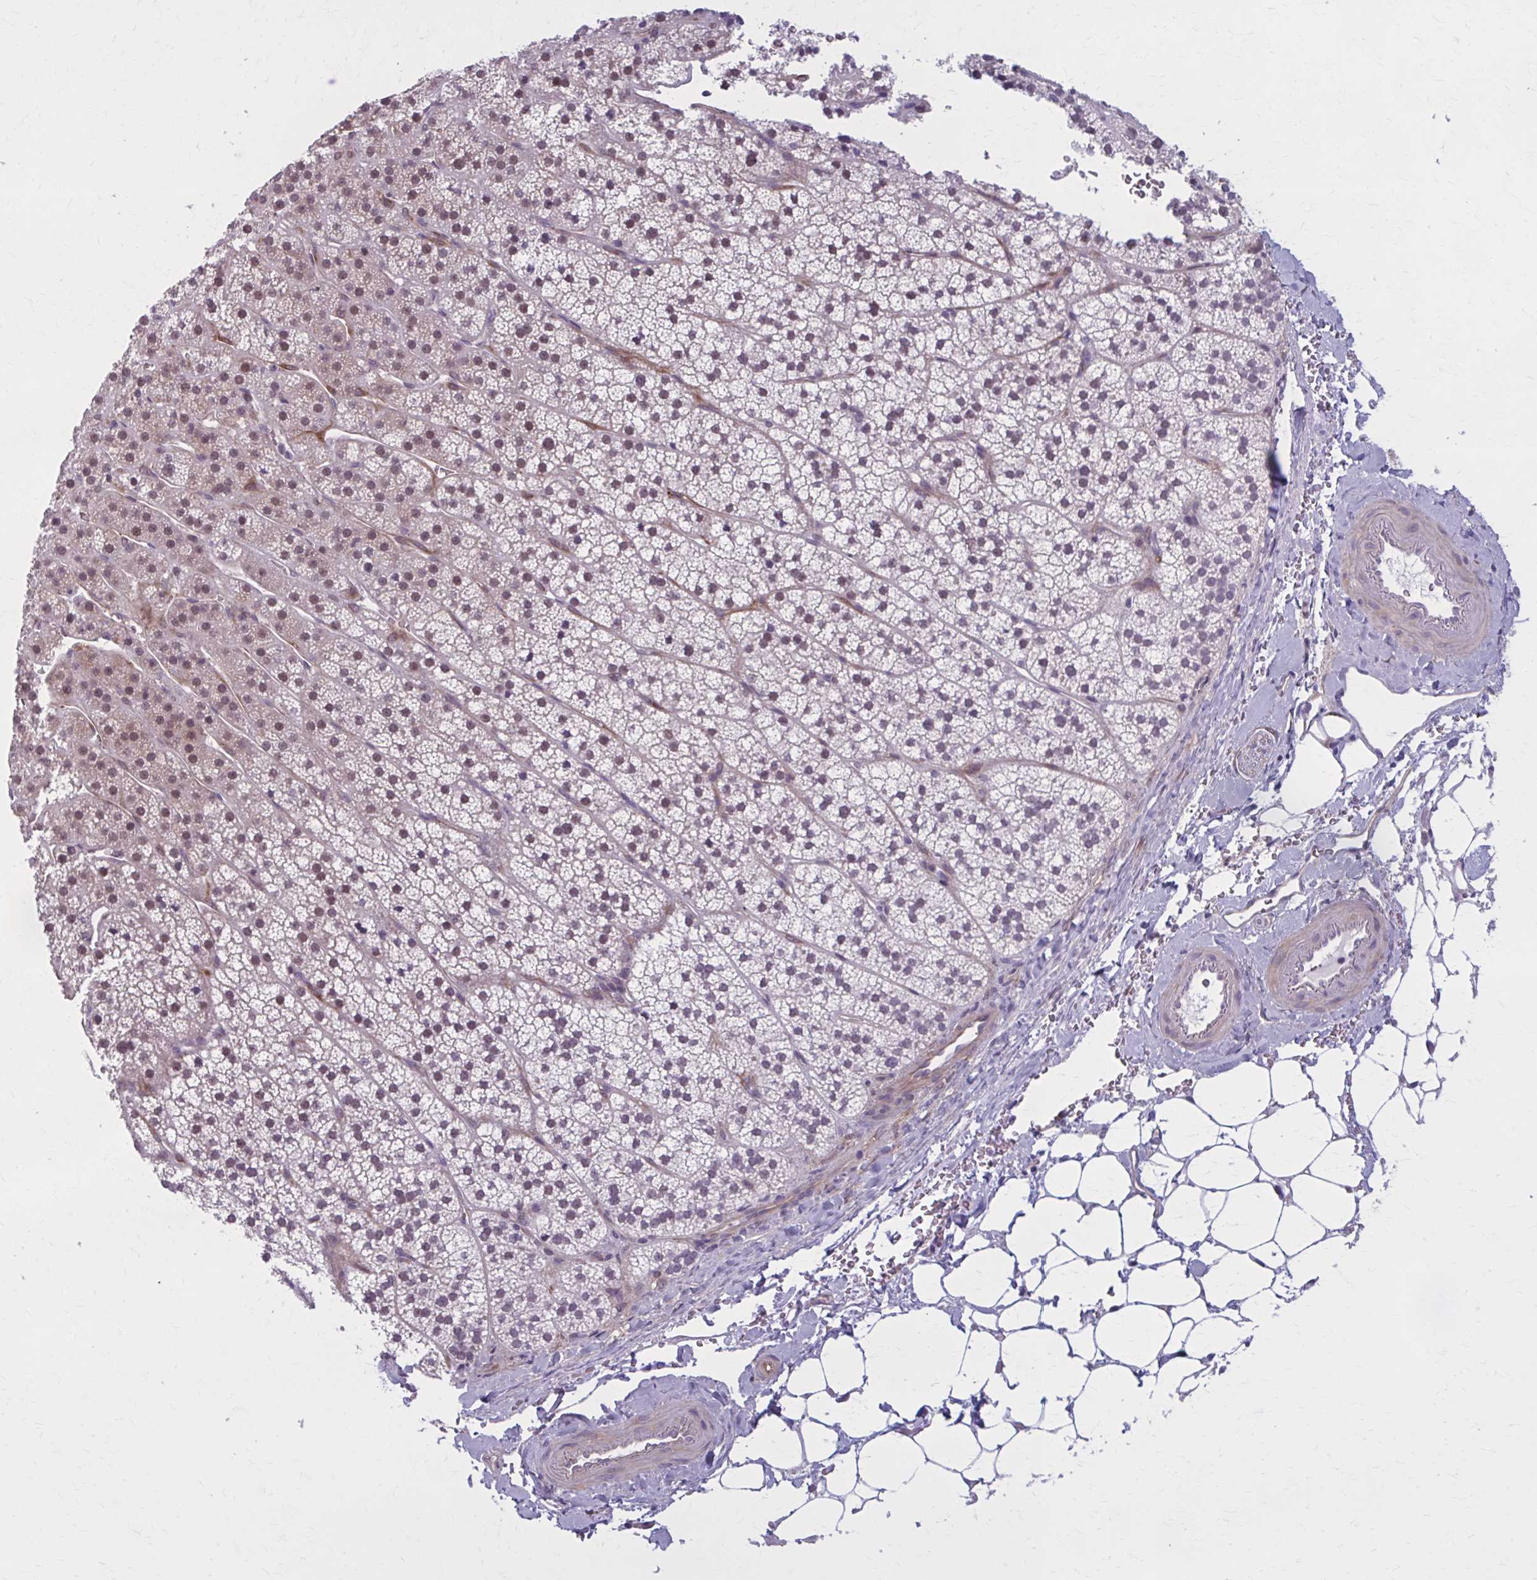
{"staining": {"intensity": "moderate", "quantity": "25%-75%", "location": "cytoplasmic/membranous,nuclear"}, "tissue": "adrenal gland", "cell_type": "Glandular cells", "image_type": "normal", "snomed": [{"axis": "morphology", "description": "Normal tissue, NOS"}, {"axis": "topography", "description": "Adrenal gland"}], "caption": "Adrenal gland stained with DAB IHC exhibits medium levels of moderate cytoplasmic/membranous,nuclear positivity in approximately 25%-75% of glandular cells.", "gene": "NUMBL", "patient": {"sex": "male", "age": 53}}